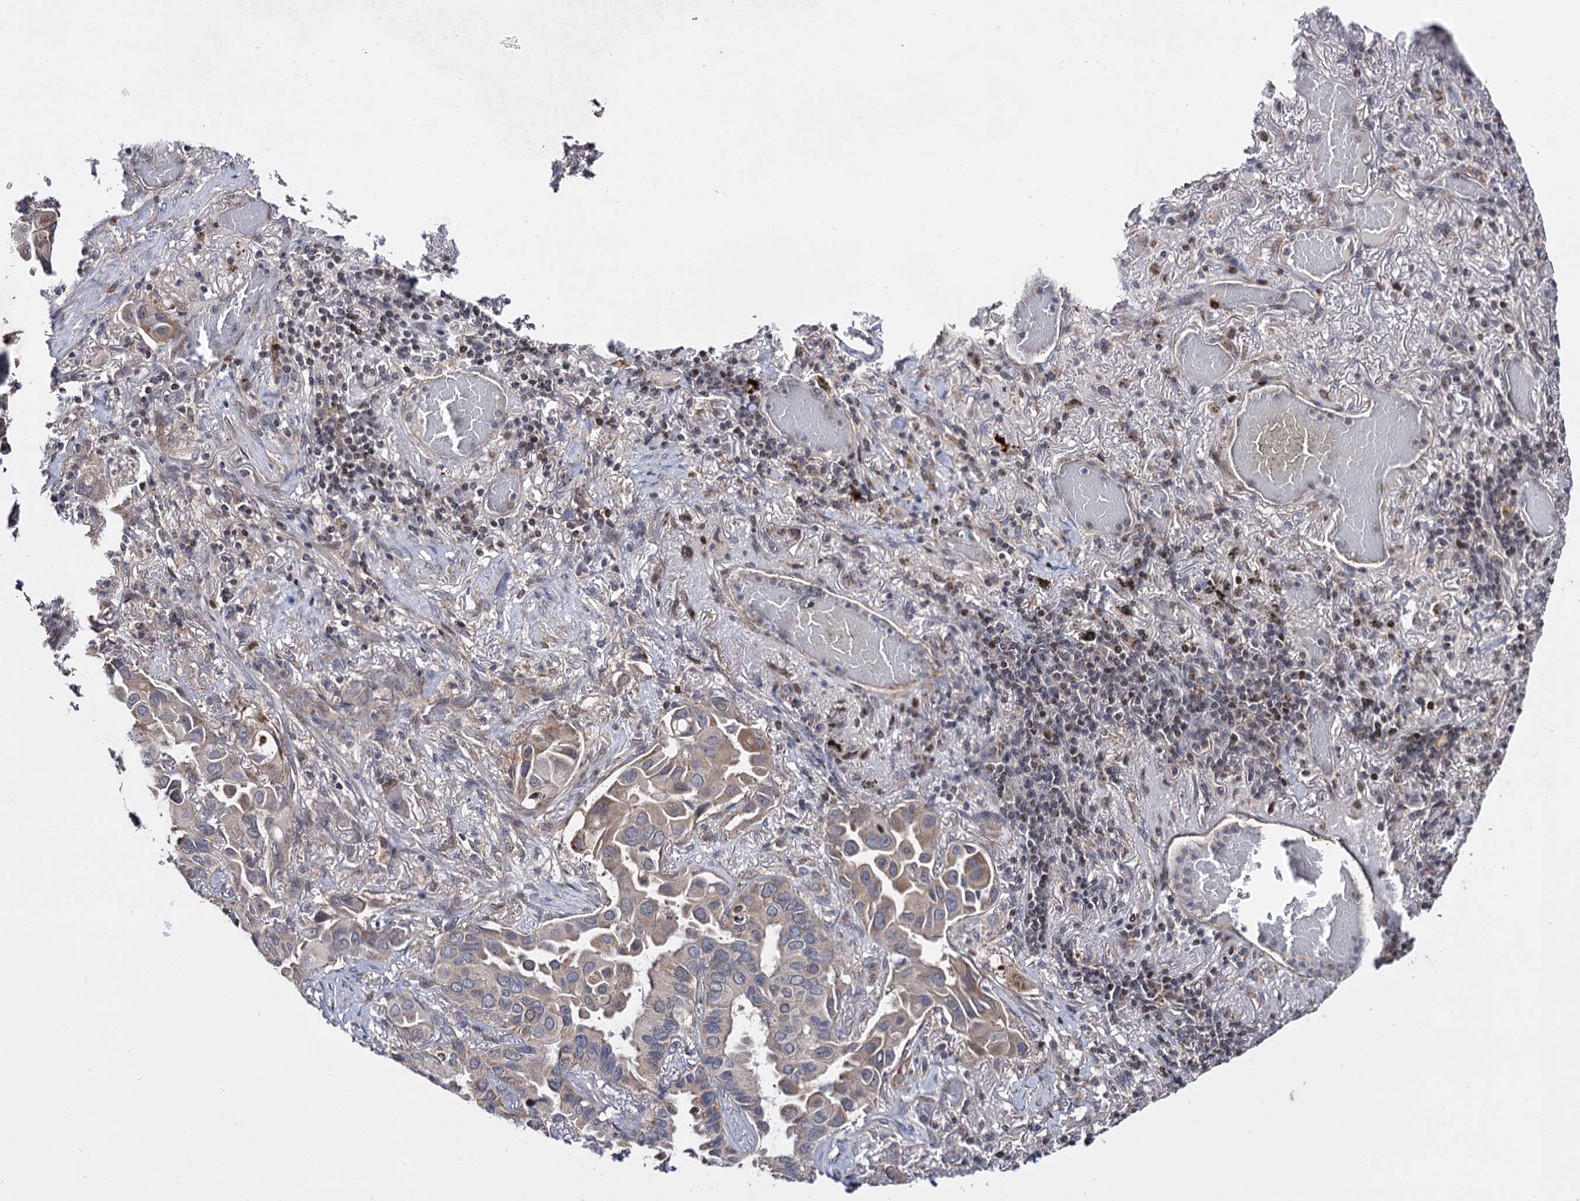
{"staining": {"intensity": "moderate", "quantity": "25%-75%", "location": "cytoplasmic/membranous"}, "tissue": "lung cancer", "cell_type": "Tumor cells", "image_type": "cancer", "snomed": [{"axis": "morphology", "description": "Adenocarcinoma, NOS"}, {"axis": "topography", "description": "Lung"}], "caption": "Immunohistochemistry (IHC) micrograph of neoplastic tissue: lung cancer stained using immunohistochemistry (IHC) demonstrates medium levels of moderate protein expression localized specifically in the cytoplasmic/membranous of tumor cells, appearing as a cytoplasmic/membranous brown color.", "gene": "CEP76", "patient": {"sex": "male", "age": 64}}